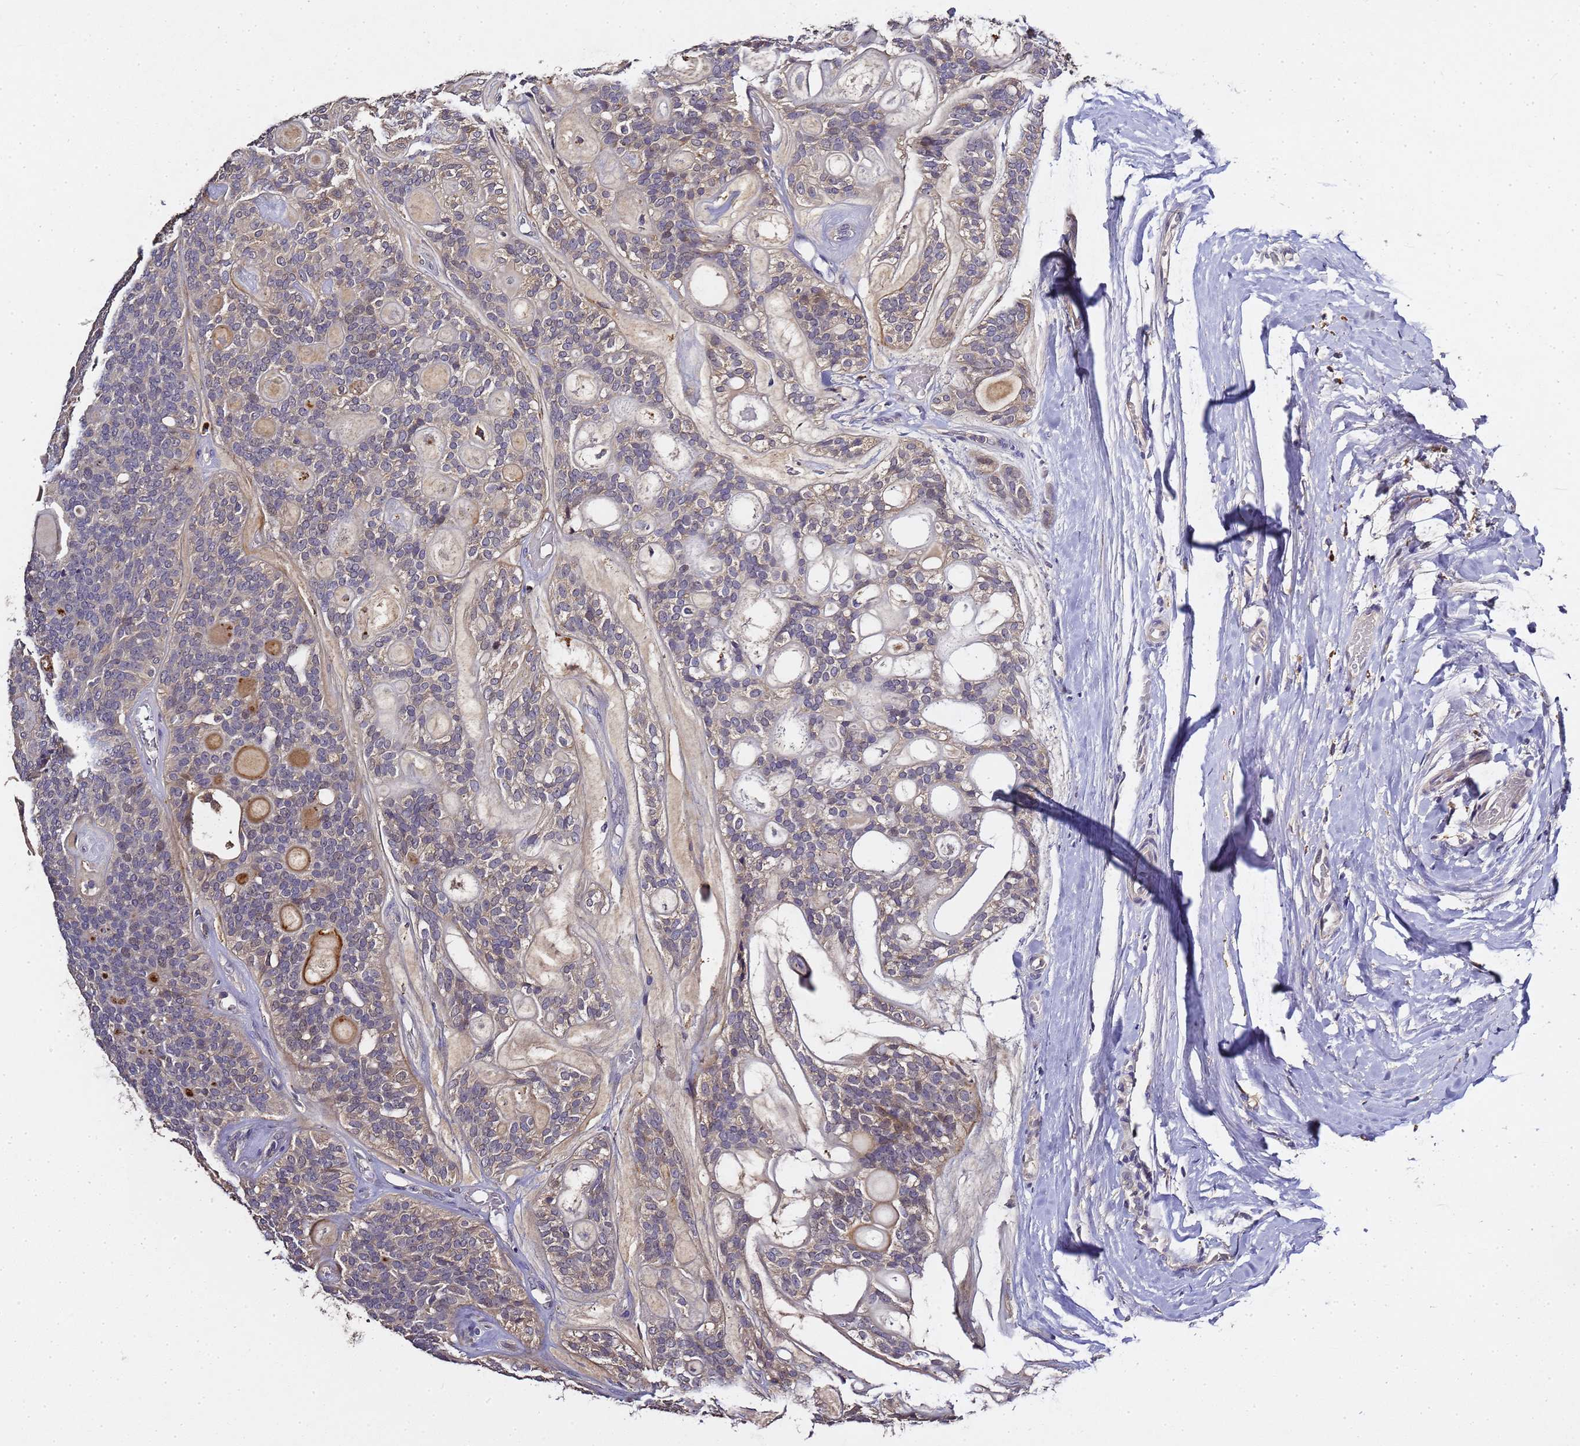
{"staining": {"intensity": "weak", "quantity": "<25%", "location": "nuclear"}, "tissue": "head and neck cancer", "cell_type": "Tumor cells", "image_type": "cancer", "snomed": [{"axis": "morphology", "description": "Adenocarcinoma, NOS"}, {"axis": "topography", "description": "Head-Neck"}], "caption": "The histopathology image demonstrates no significant expression in tumor cells of head and neck adenocarcinoma.", "gene": "LGI4", "patient": {"sex": "male", "age": 66}}